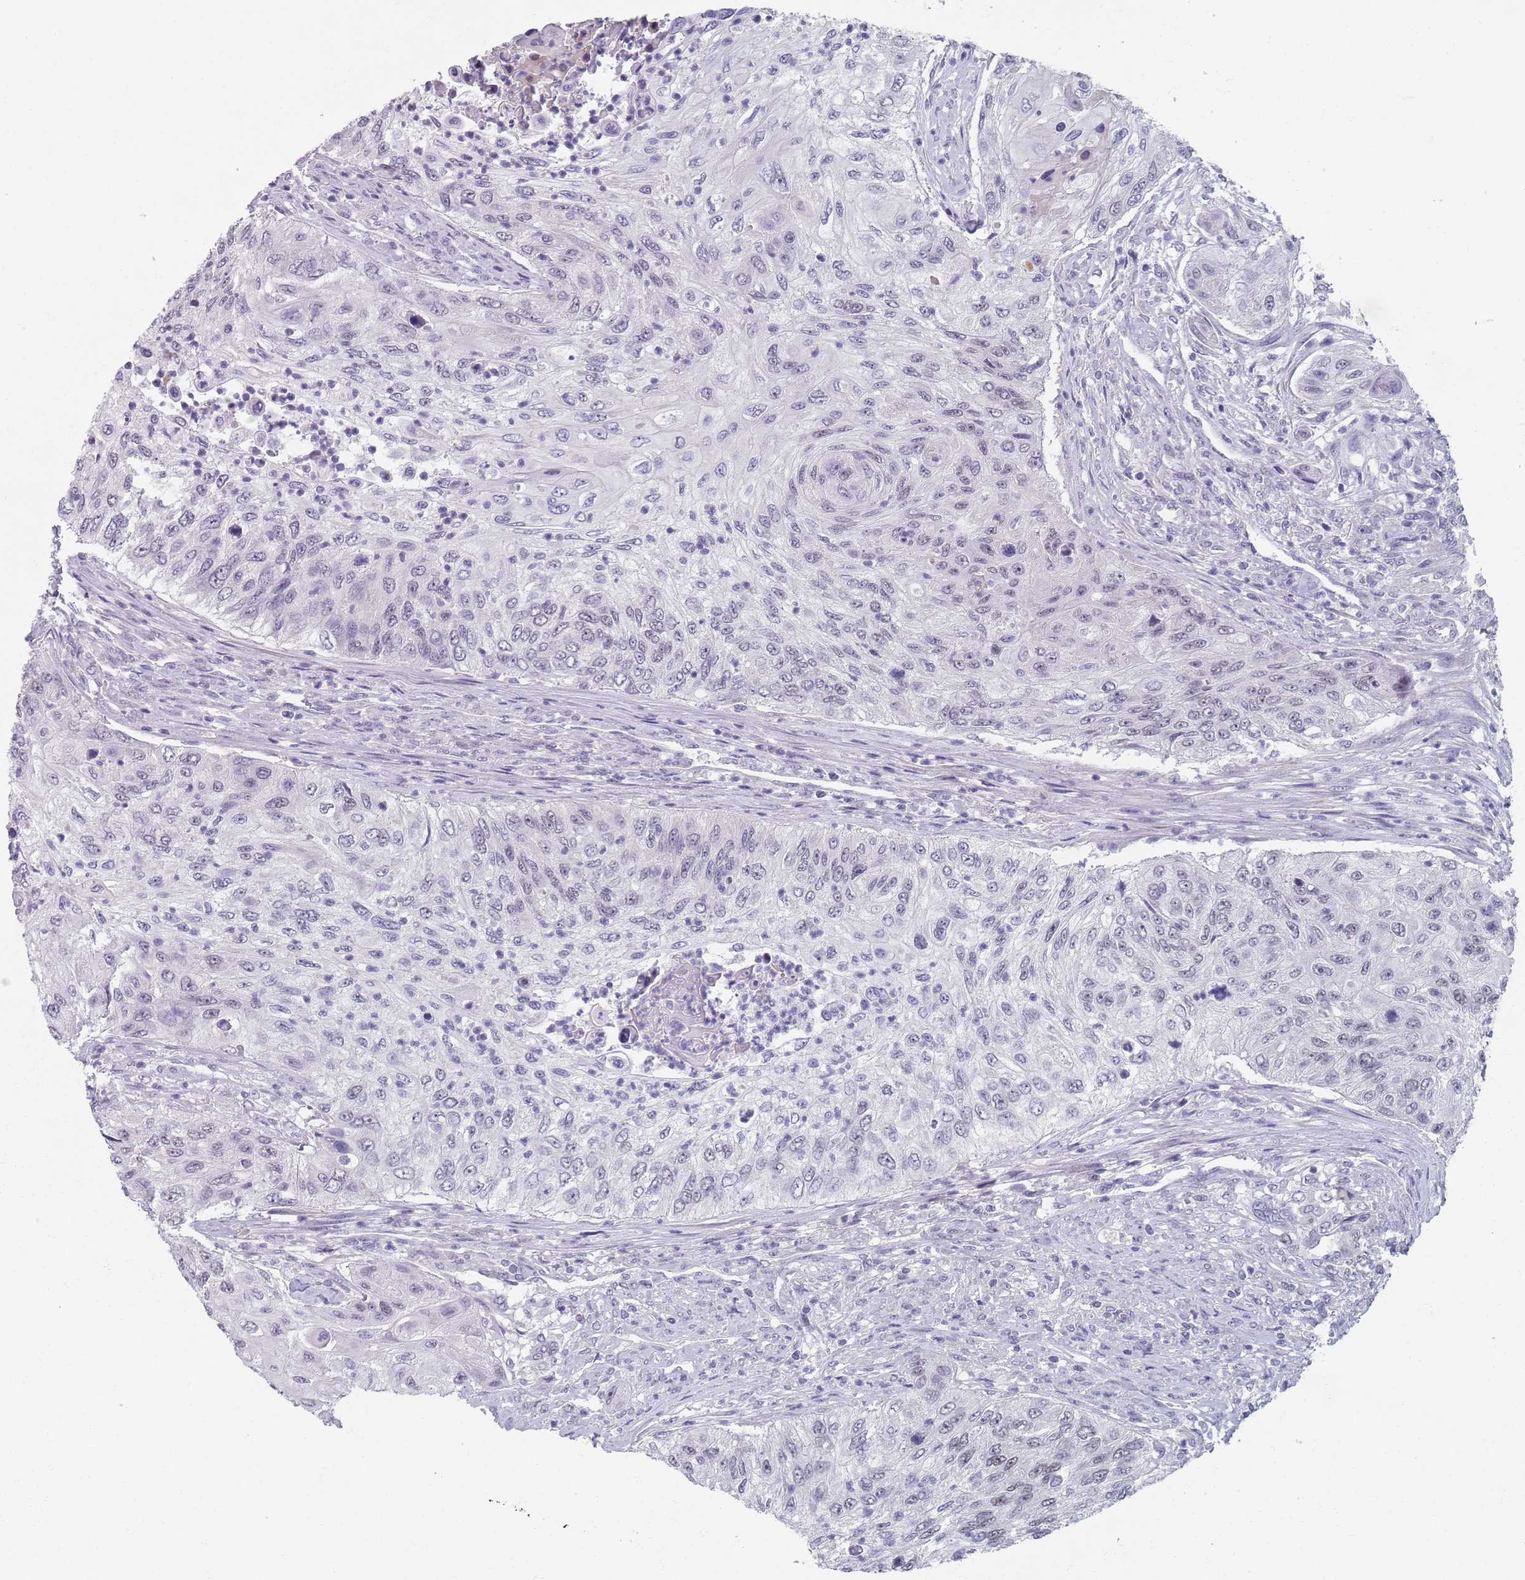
{"staining": {"intensity": "negative", "quantity": "none", "location": "none"}, "tissue": "urothelial cancer", "cell_type": "Tumor cells", "image_type": "cancer", "snomed": [{"axis": "morphology", "description": "Urothelial carcinoma, High grade"}, {"axis": "topography", "description": "Urinary bladder"}], "caption": "DAB immunohistochemical staining of human high-grade urothelial carcinoma shows no significant expression in tumor cells. (DAB immunohistochemistry, high magnification).", "gene": "SAMD1", "patient": {"sex": "female", "age": 60}}